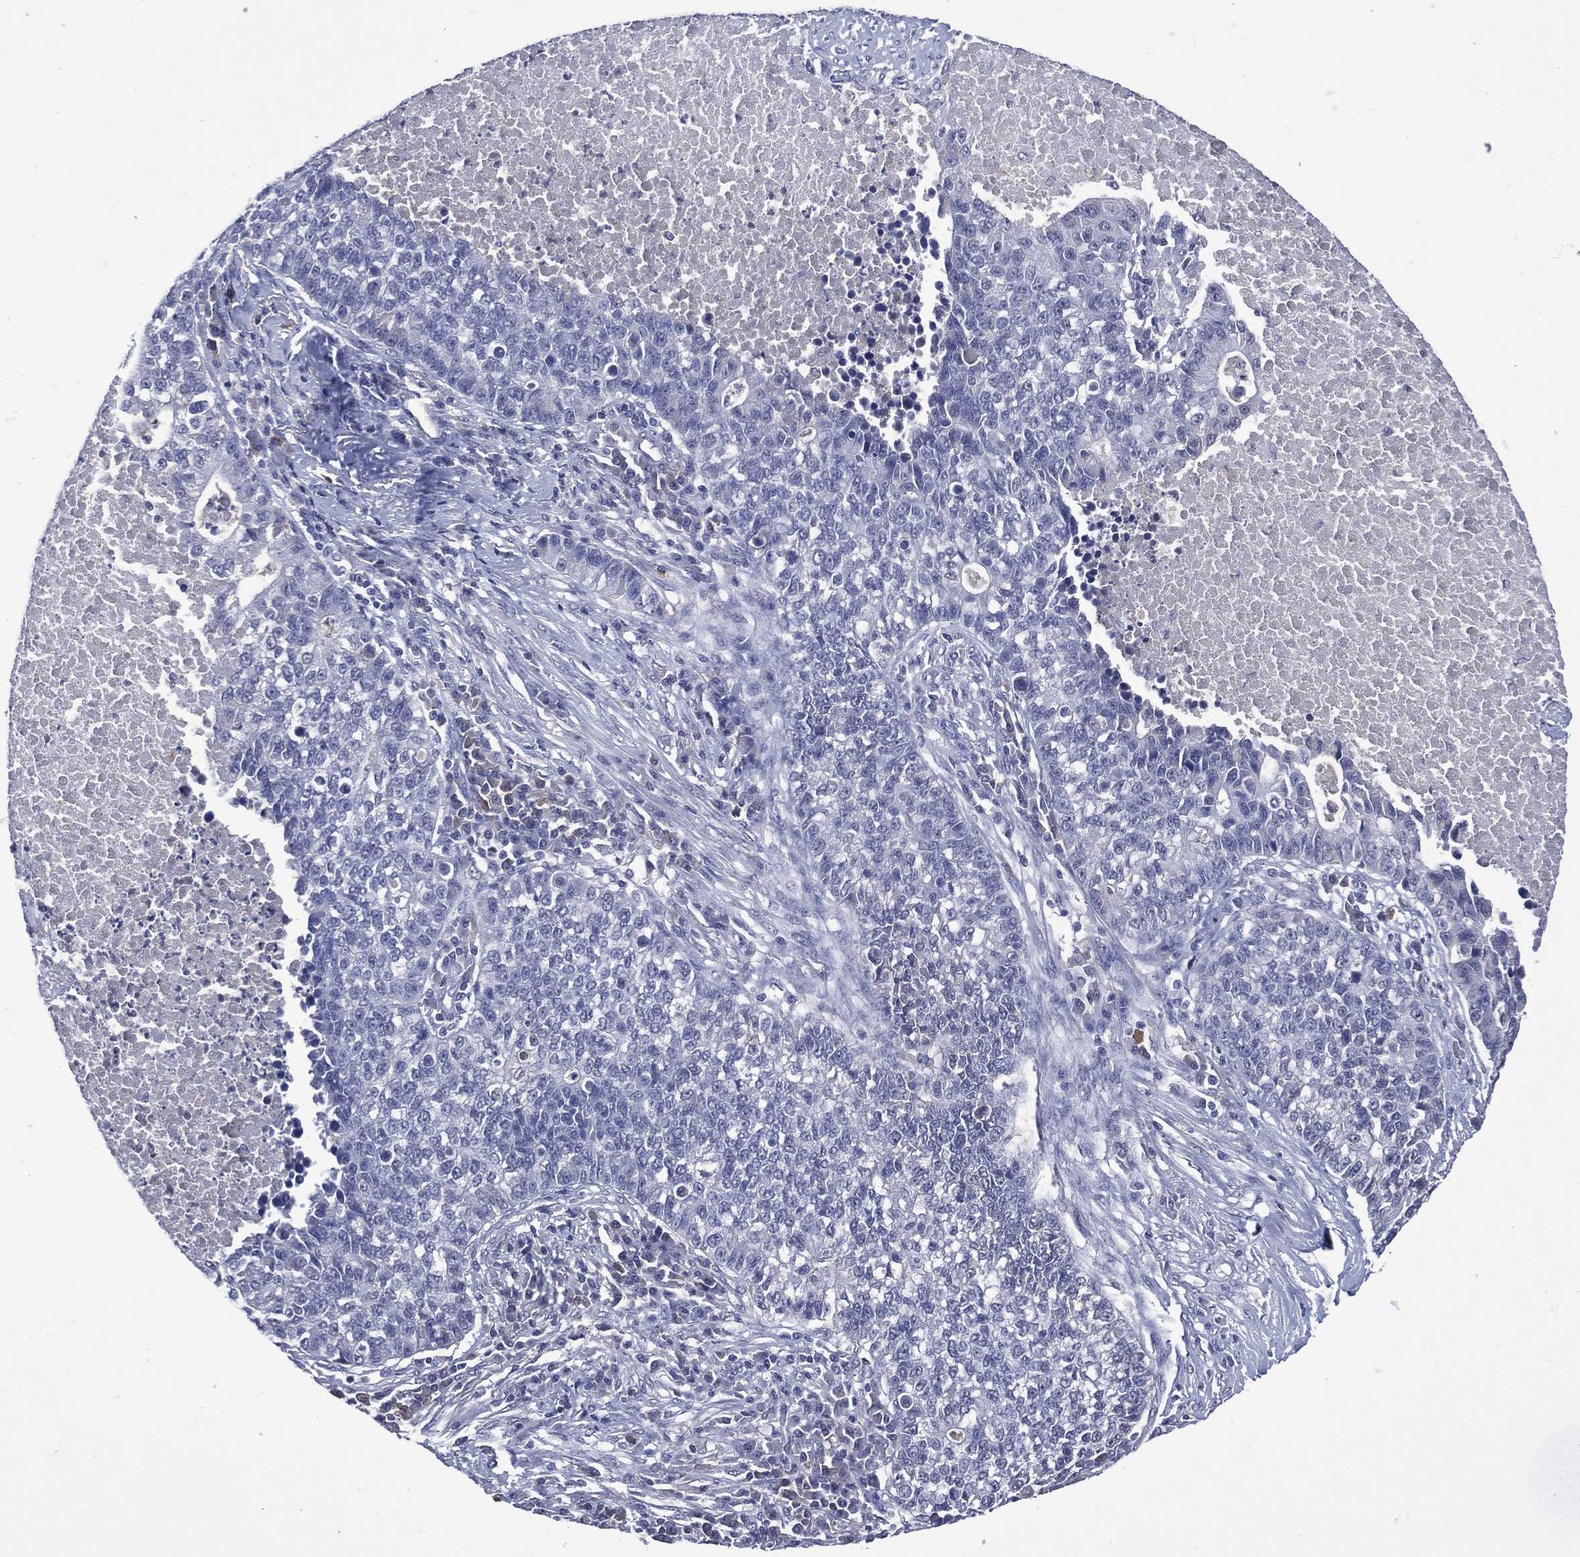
{"staining": {"intensity": "negative", "quantity": "none", "location": "none"}, "tissue": "lung cancer", "cell_type": "Tumor cells", "image_type": "cancer", "snomed": [{"axis": "morphology", "description": "Adenocarcinoma, NOS"}, {"axis": "topography", "description": "Lung"}], "caption": "This image is of lung cancer (adenocarcinoma) stained with immunohistochemistry (IHC) to label a protein in brown with the nuclei are counter-stained blue. There is no positivity in tumor cells. Brightfield microscopy of immunohistochemistry (IHC) stained with DAB (3,3'-diaminobenzidine) (brown) and hematoxylin (blue), captured at high magnification.", "gene": "ASB10", "patient": {"sex": "male", "age": 57}}